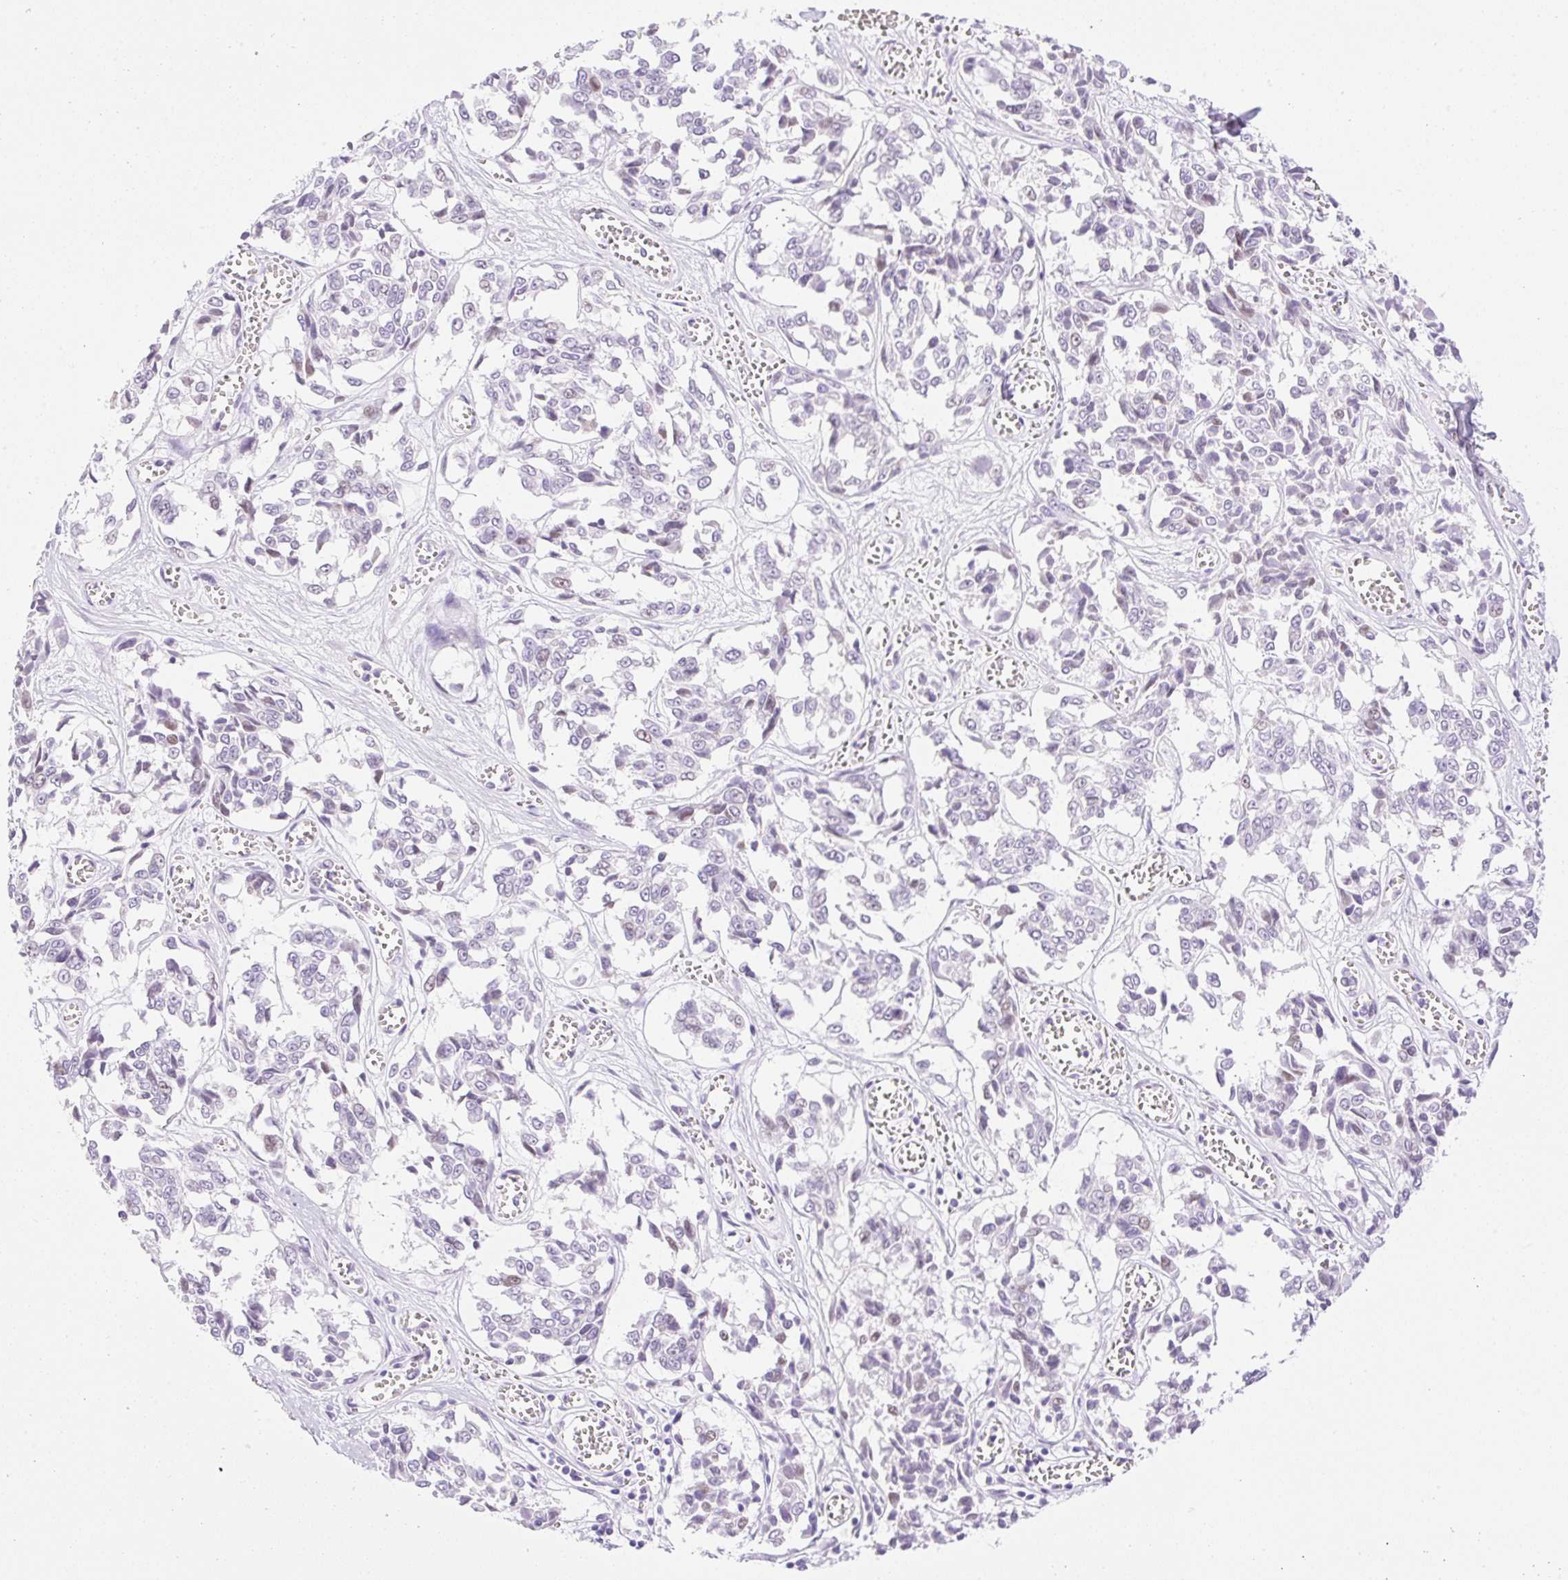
{"staining": {"intensity": "negative", "quantity": "none", "location": "none"}, "tissue": "melanoma", "cell_type": "Tumor cells", "image_type": "cancer", "snomed": [{"axis": "morphology", "description": "Malignant melanoma, NOS"}, {"axis": "topography", "description": "Skin"}], "caption": "This is a photomicrograph of IHC staining of malignant melanoma, which shows no positivity in tumor cells.", "gene": "SPRR4", "patient": {"sex": "female", "age": 64}}